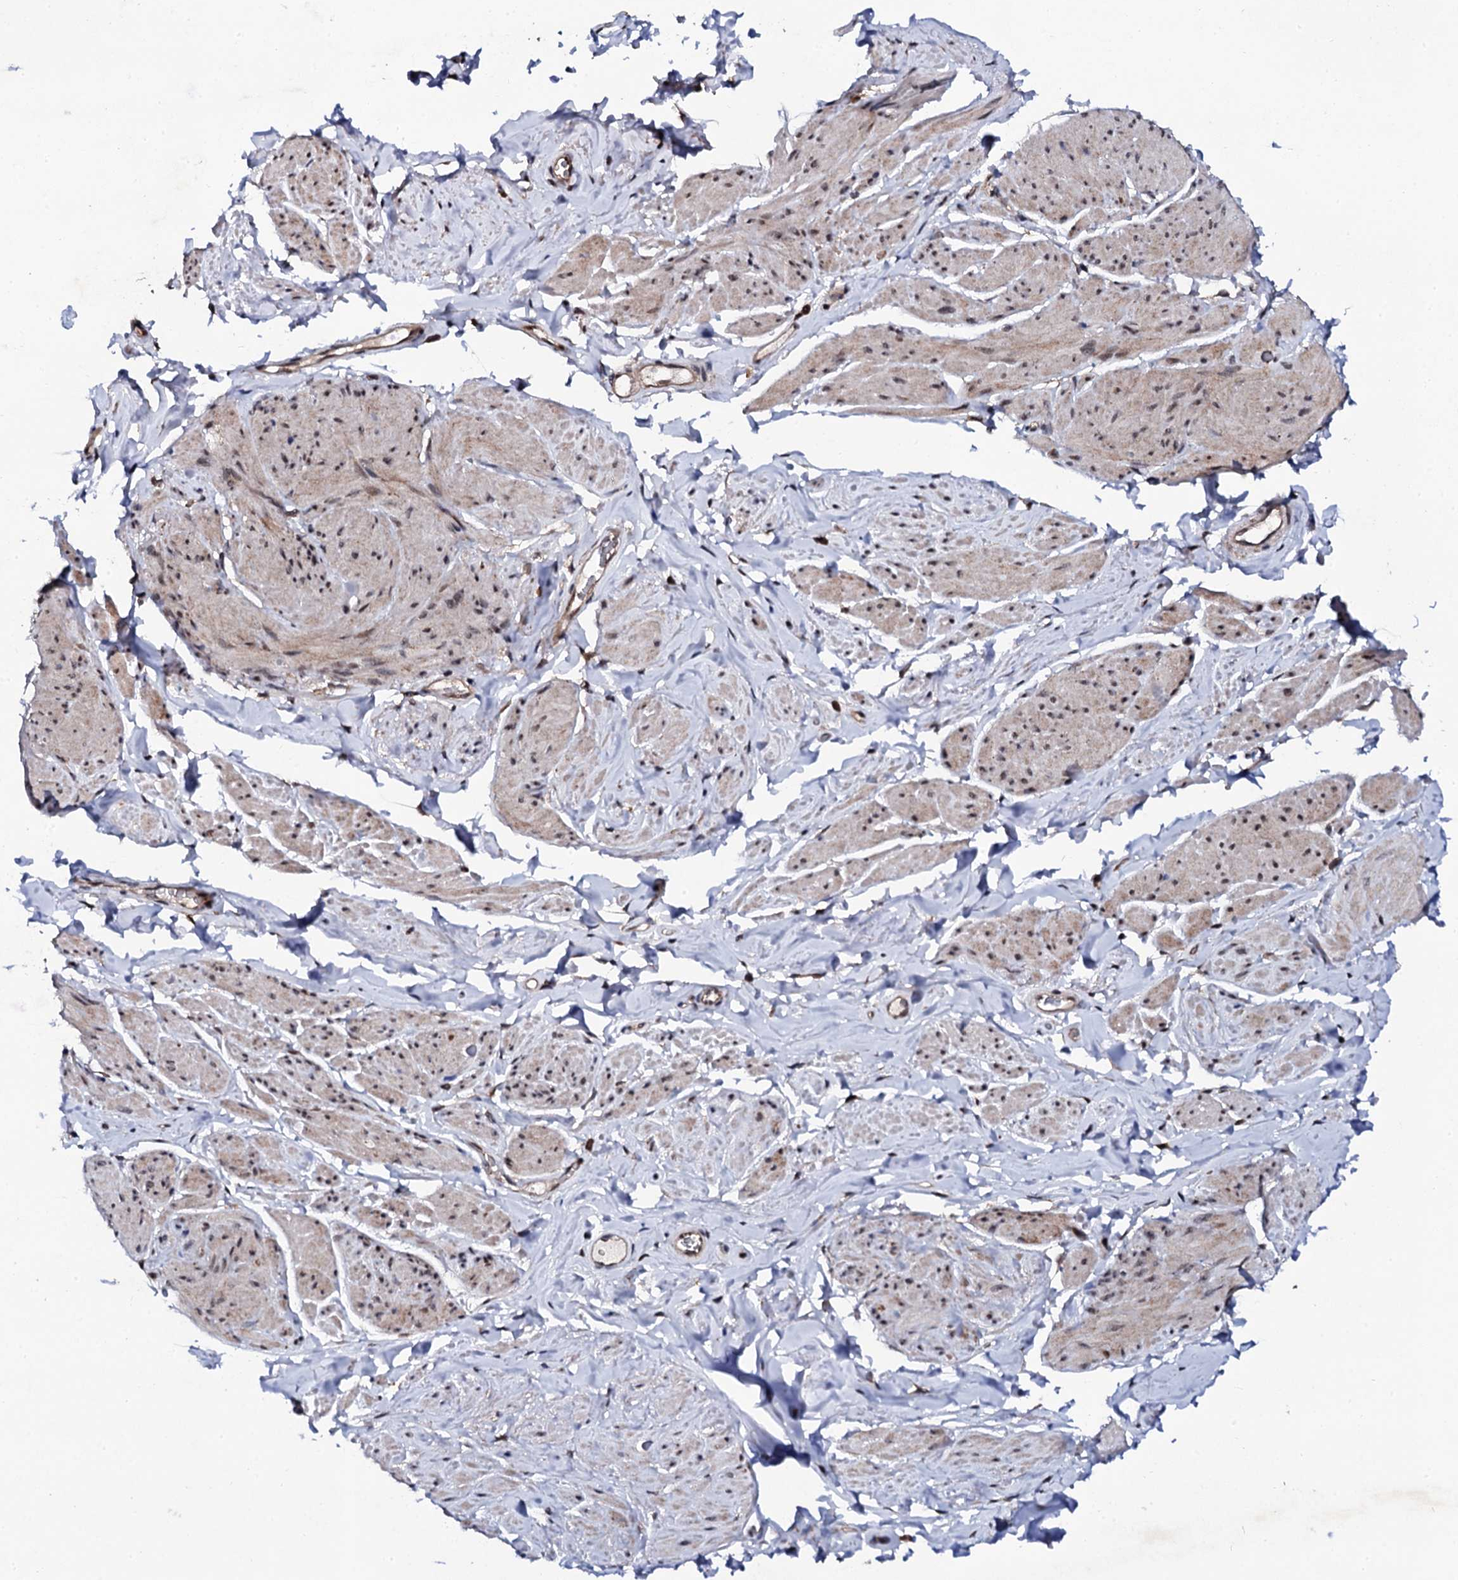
{"staining": {"intensity": "strong", "quantity": "25%-75%", "location": "nuclear"}, "tissue": "smooth muscle", "cell_type": "Smooth muscle cells", "image_type": "normal", "snomed": [{"axis": "morphology", "description": "Normal tissue, NOS"}, {"axis": "topography", "description": "Smooth muscle"}, {"axis": "topography", "description": "Peripheral nerve tissue"}], "caption": "Unremarkable smooth muscle displays strong nuclear expression in approximately 25%-75% of smooth muscle cells, visualized by immunohistochemistry.", "gene": "CSTF3", "patient": {"sex": "male", "age": 69}}